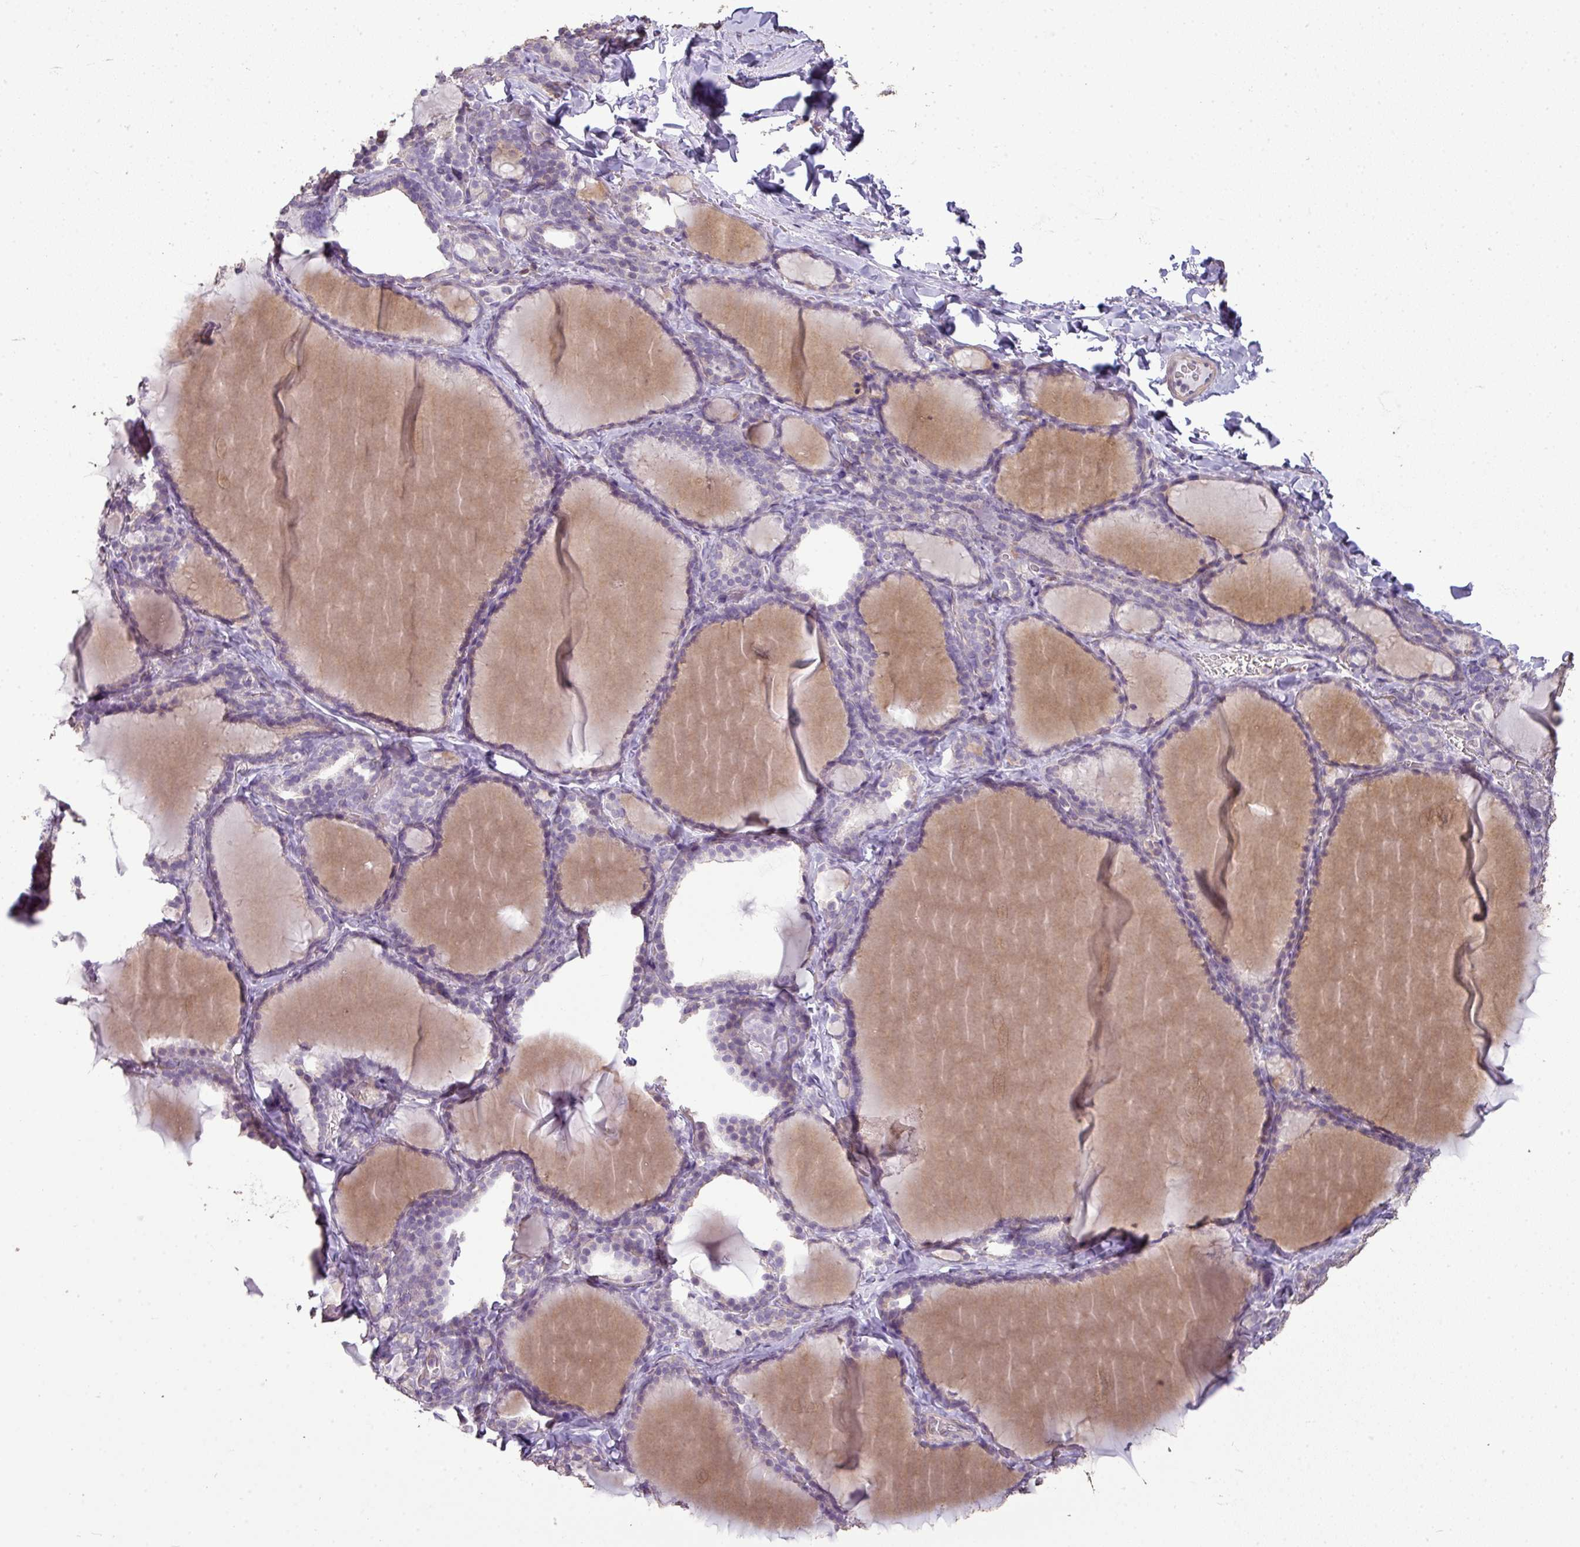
{"staining": {"intensity": "weak", "quantity": "<25%", "location": "cytoplasmic/membranous"}, "tissue": "thyroid gland", "cell_type": "Glandular cells", "image_type": "normal", "snomed": [{"axis": "morphology", "description": "Normal tissue, NOS"}, {"axis": "topography", "description": "Thyroid gland"}], "caption": "Immunohistochemistry image of normal thyroid gland: thyroid gland stained with DAB (3,3'-diaminobenzidine) shows no significant protein expression in glandular cells. (DAB IHC, high magnification).", "gene": "LY9", "patient": {"sex": "female", "age": 31}}